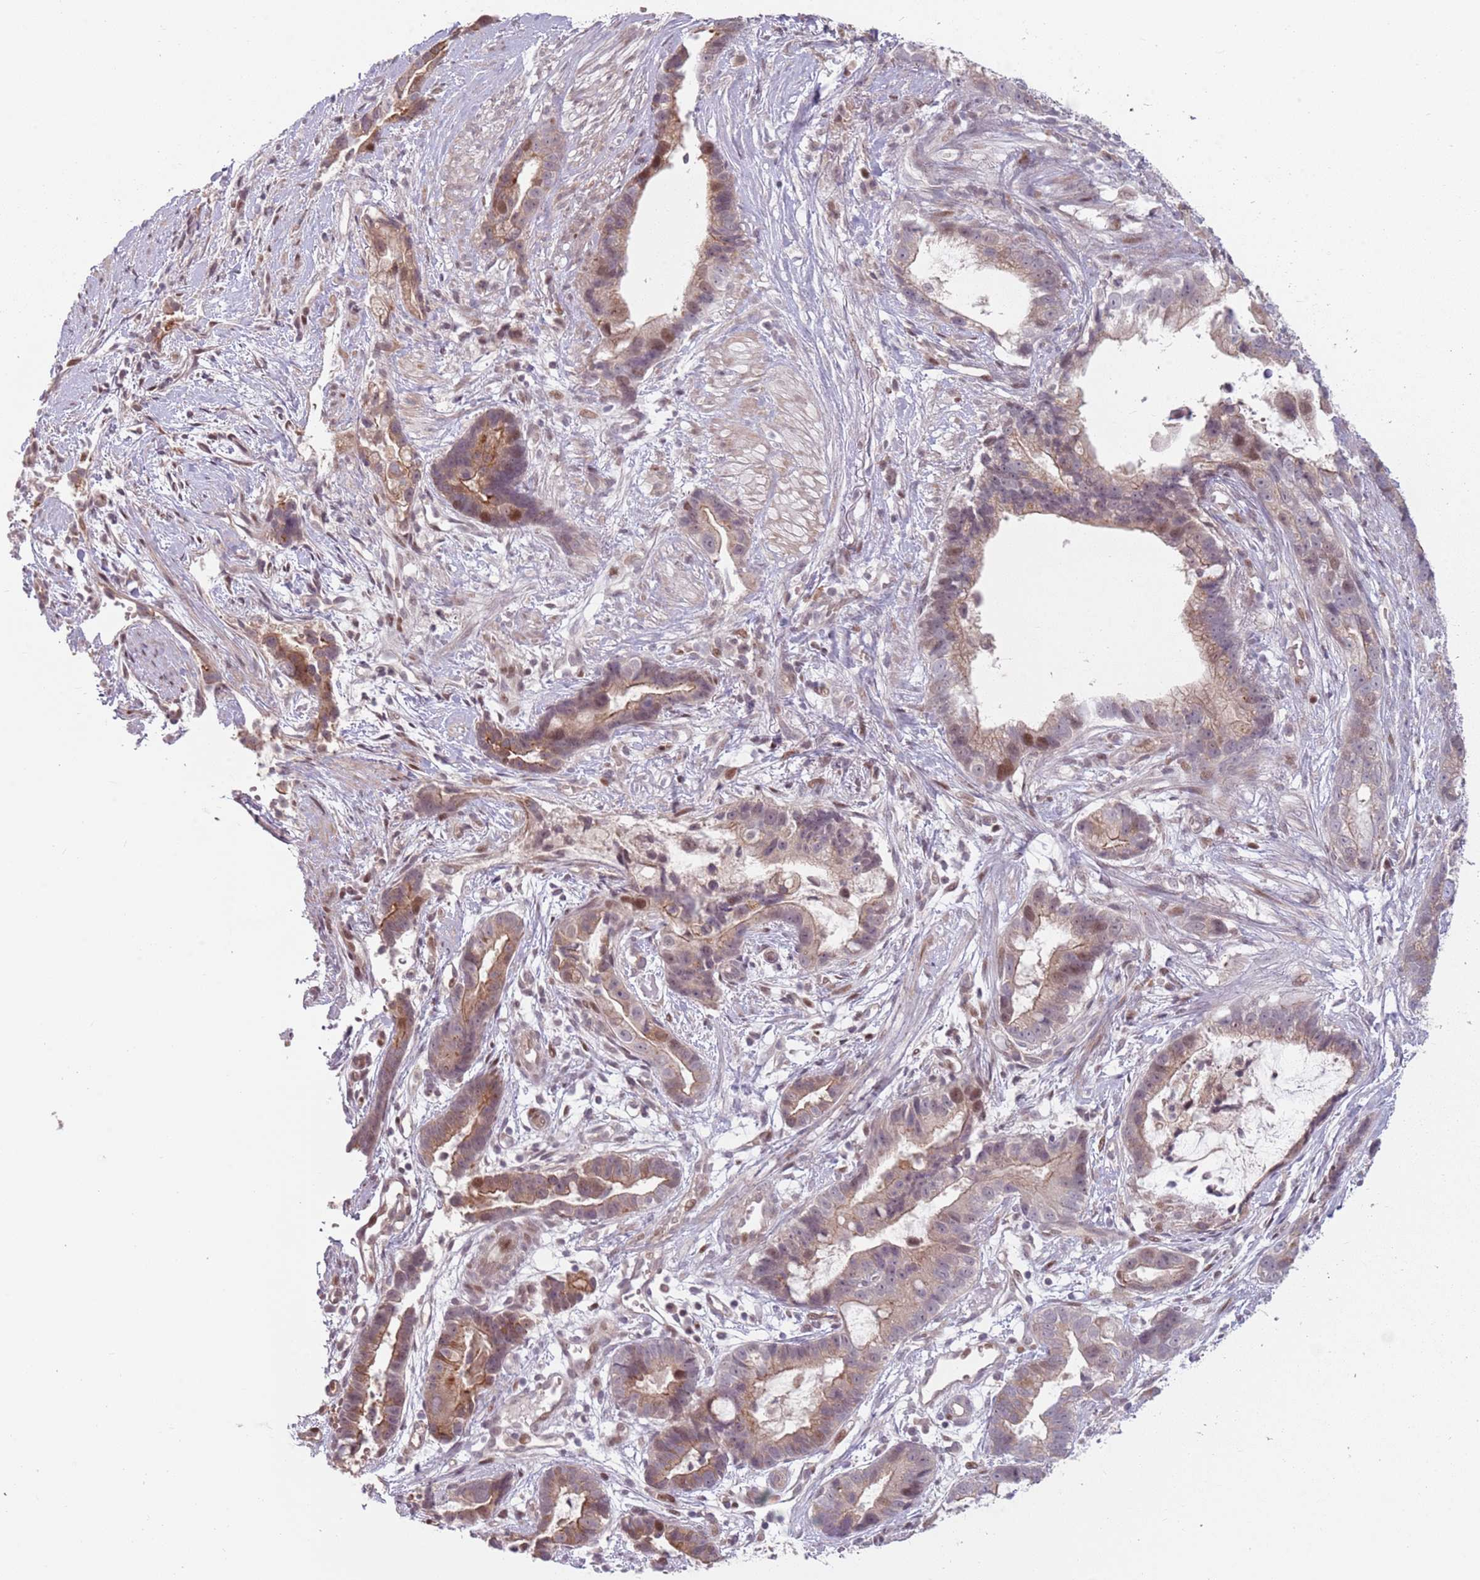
{"staining": {"intensity": "moderate", "quantity": ">75%", "location": "cytoplasmic/membranous,nuclear"}, "tissue": "stomach cancer", "cell_type": "Tumor cells", "image_type": "cancer", "snomed": [{"axis": "morphology", "description": "Adenocarcinoma, NOS"}, {"axis": "topography", "description": "Stomach"}], "caption": "Immunohistochemical staining of stomach adenocarcinoma reveals medium levels of moderate cytoplasmic/membranous and nuclear positivity in about >75% of tumor cells.", "gene": "ADGRG1", "patient": {"sex": "male", "age": 55}}